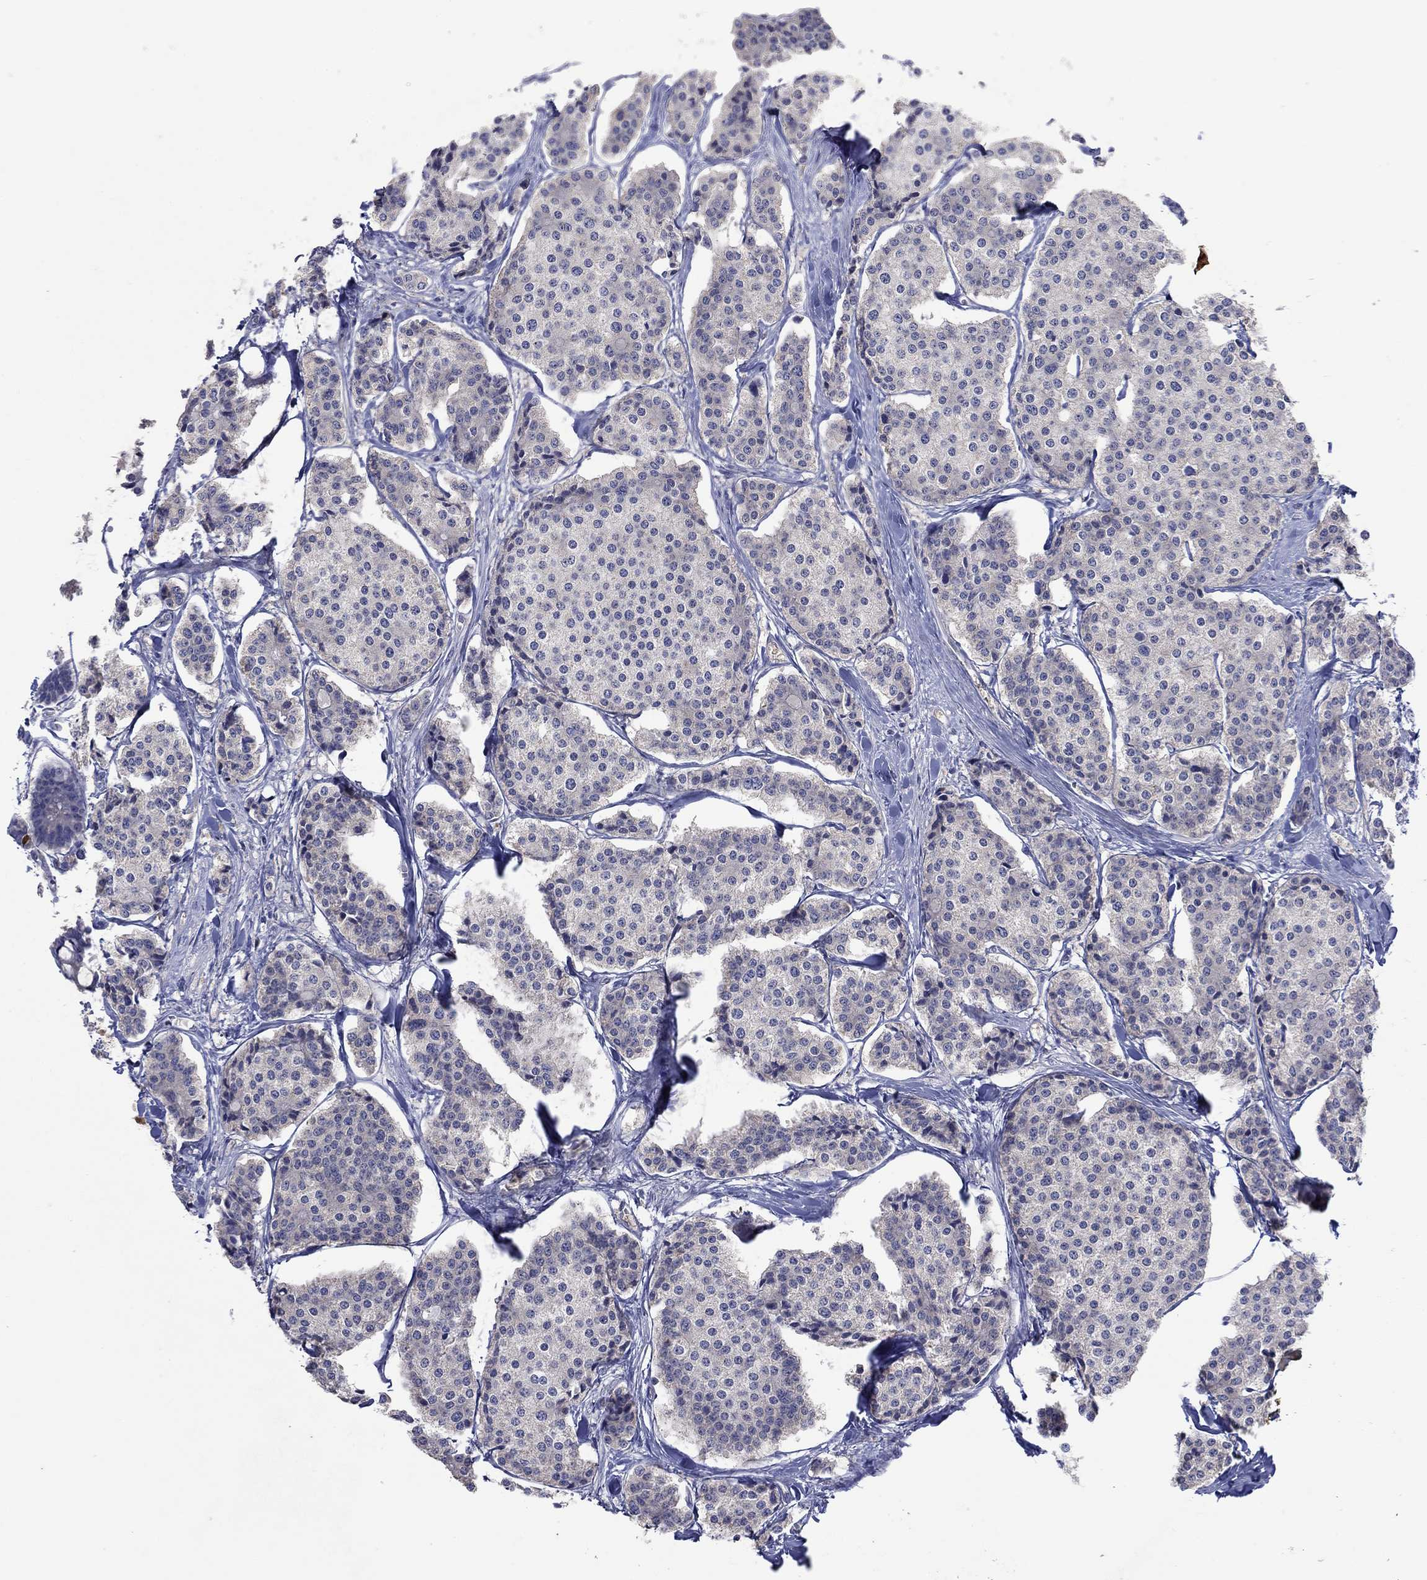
{"staining": {"intensity": "negative", "quantity": "none", "location": "none"}, "tissue": "carcinoid", "cell_type": "Tumor cells", "image_type": "cancer", "snomed": [{"axis": "morphology", "description": "Carcinoid, malignant, NOS"}, {"axis": "topography", "description": "Small intestine"}], "caption": "This is an IHC photomicrograph of human carcinoid. There is no positivity in tumor cells.", "gene": "PLCL2", "patient": {"sex": "female", "age": 65}}